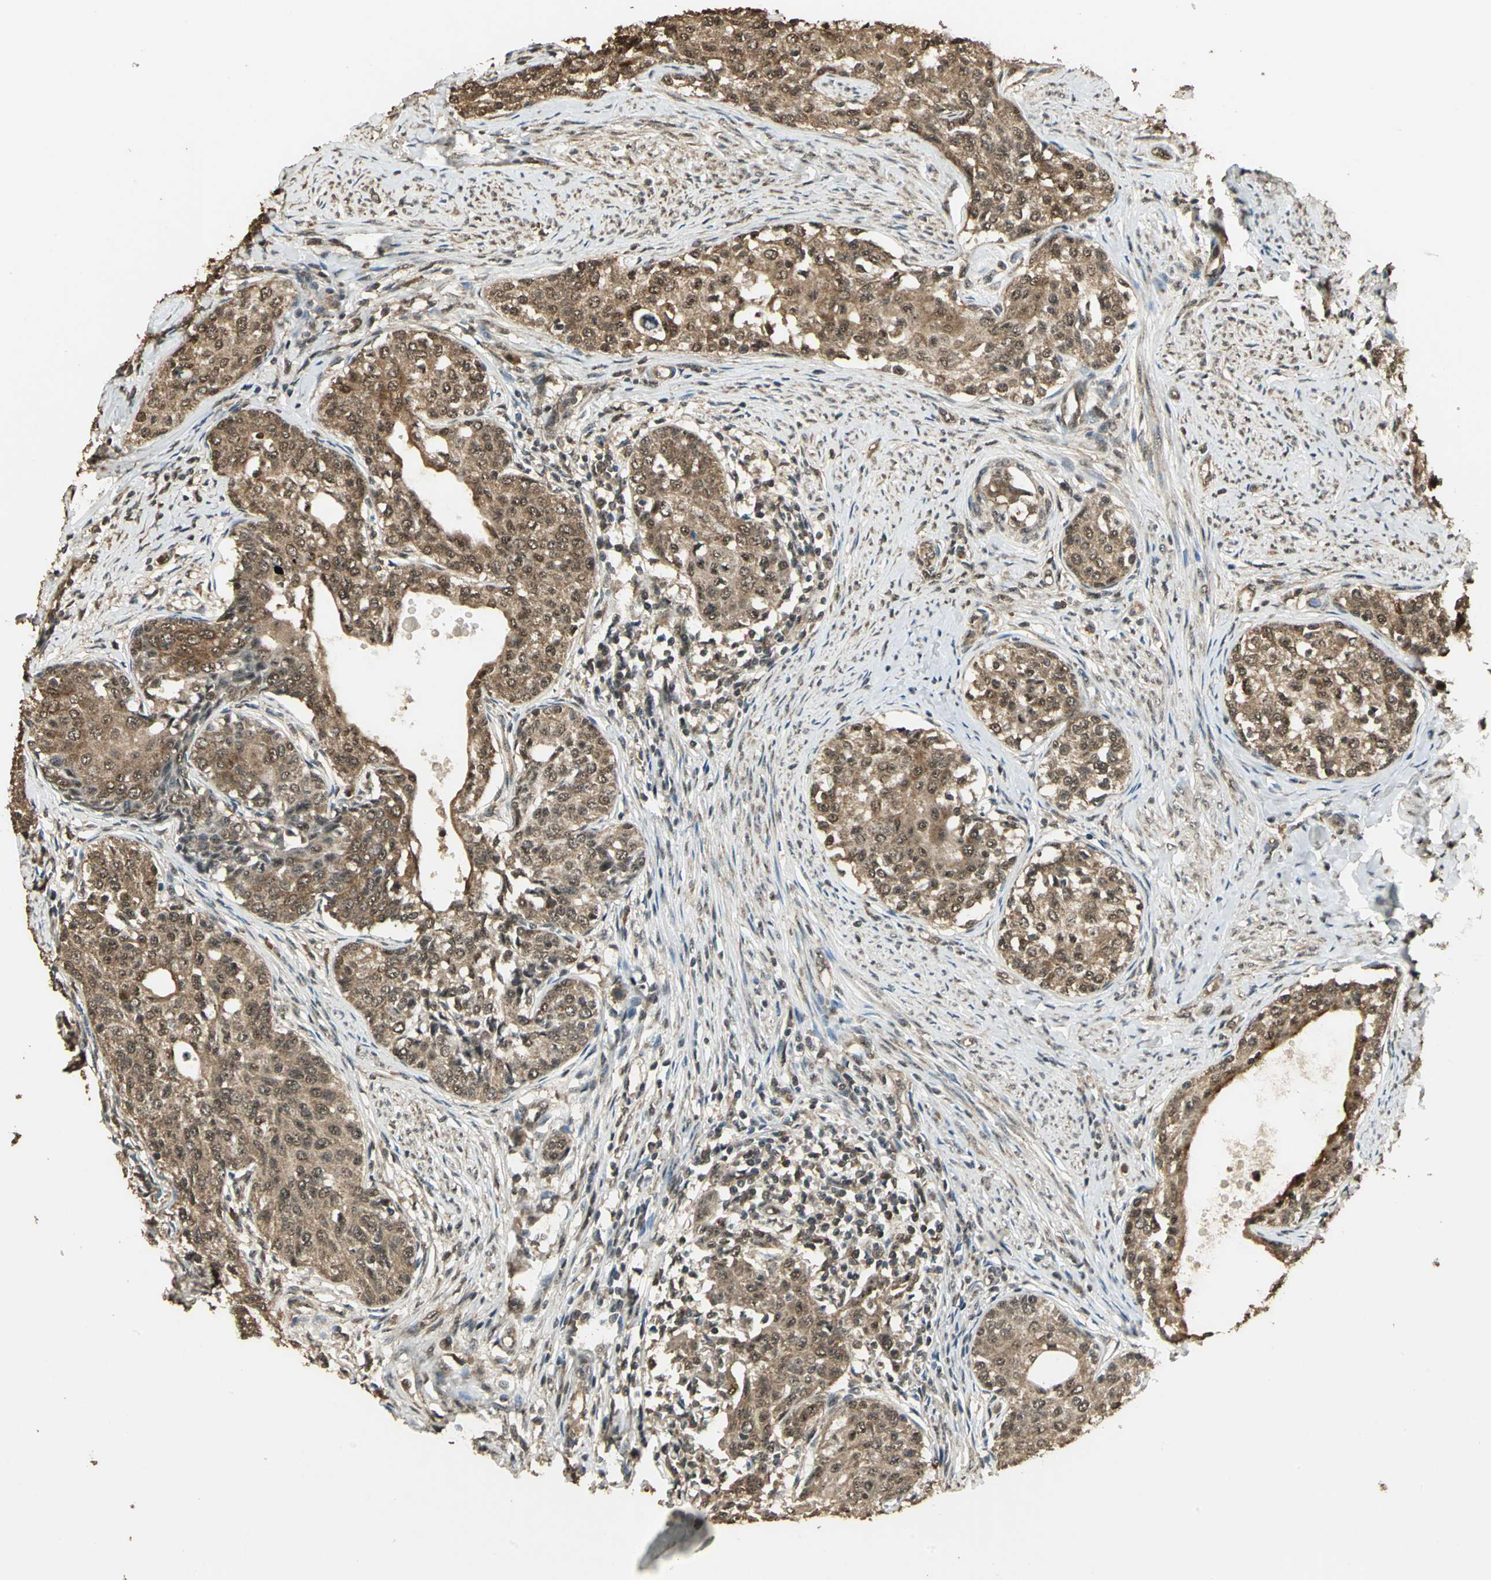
{"staining": {"intensity": "strong", "quantity": ">75%", "location": "cytoplasmic/membranous"}, "tissue": "cervical cancer", "cell_type": "Tumor cells", "image_type": "cancer", "snomed": [{"axis": "morphology", "description": "Squamous cell carcinoma, NOS"}, {"axis": "morphology", "description": "Adenocarcinoma, NOS"}, {"axis": "topography", "description": "Cervix"}], "caption": "Immunohistochemical staining of cervical cancer reveals high levels of strong cytoplasmic/membranous protein expression in about >75% of tumor cells. (DAB (3,3'-diaminobenzidine) = brown stain, brightfield microscopy at high magnification).", "gene": "UCHL5", "patient": {"sex": "female", "age": 52}}